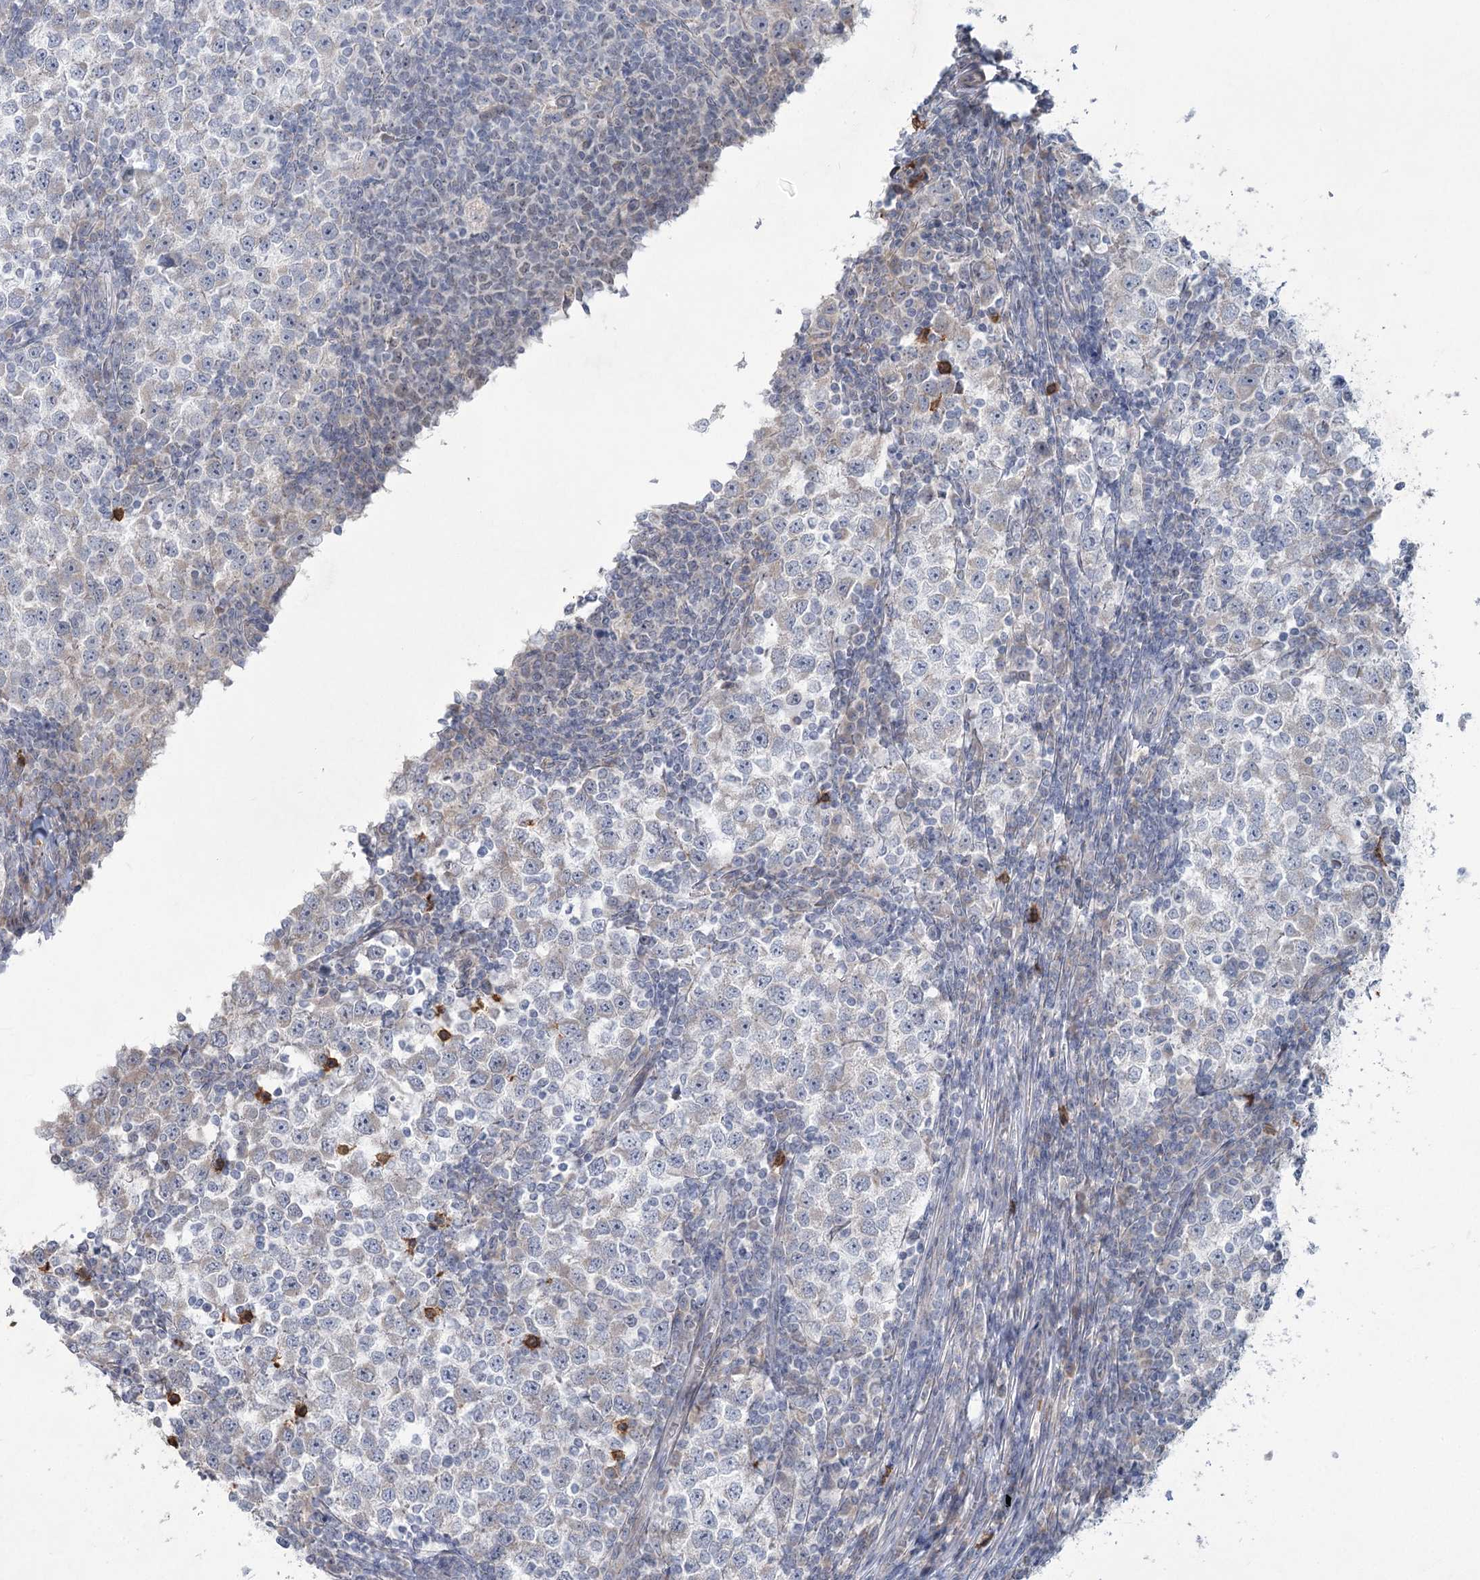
{"staining": {"intensity": "negative", "quantity": "none", "location": "none"}, "tissue": "testis cancer", "cell_type": "Tumor cells", "image_type": "cancer", "snomed": [{"axis": "morphology", "description": "Seminoma, NOS"}, {"axis": "topography", "description": "Testis"}], "caption": "This micrograph is of testis cancer stained with immunohistochemistry to label a protein in brown with the nuclei are counter-stained blue. There is no staining in tumor cells.", "gene": "PLA2G12A", "patient": {"sex": "male", "age": 65}}